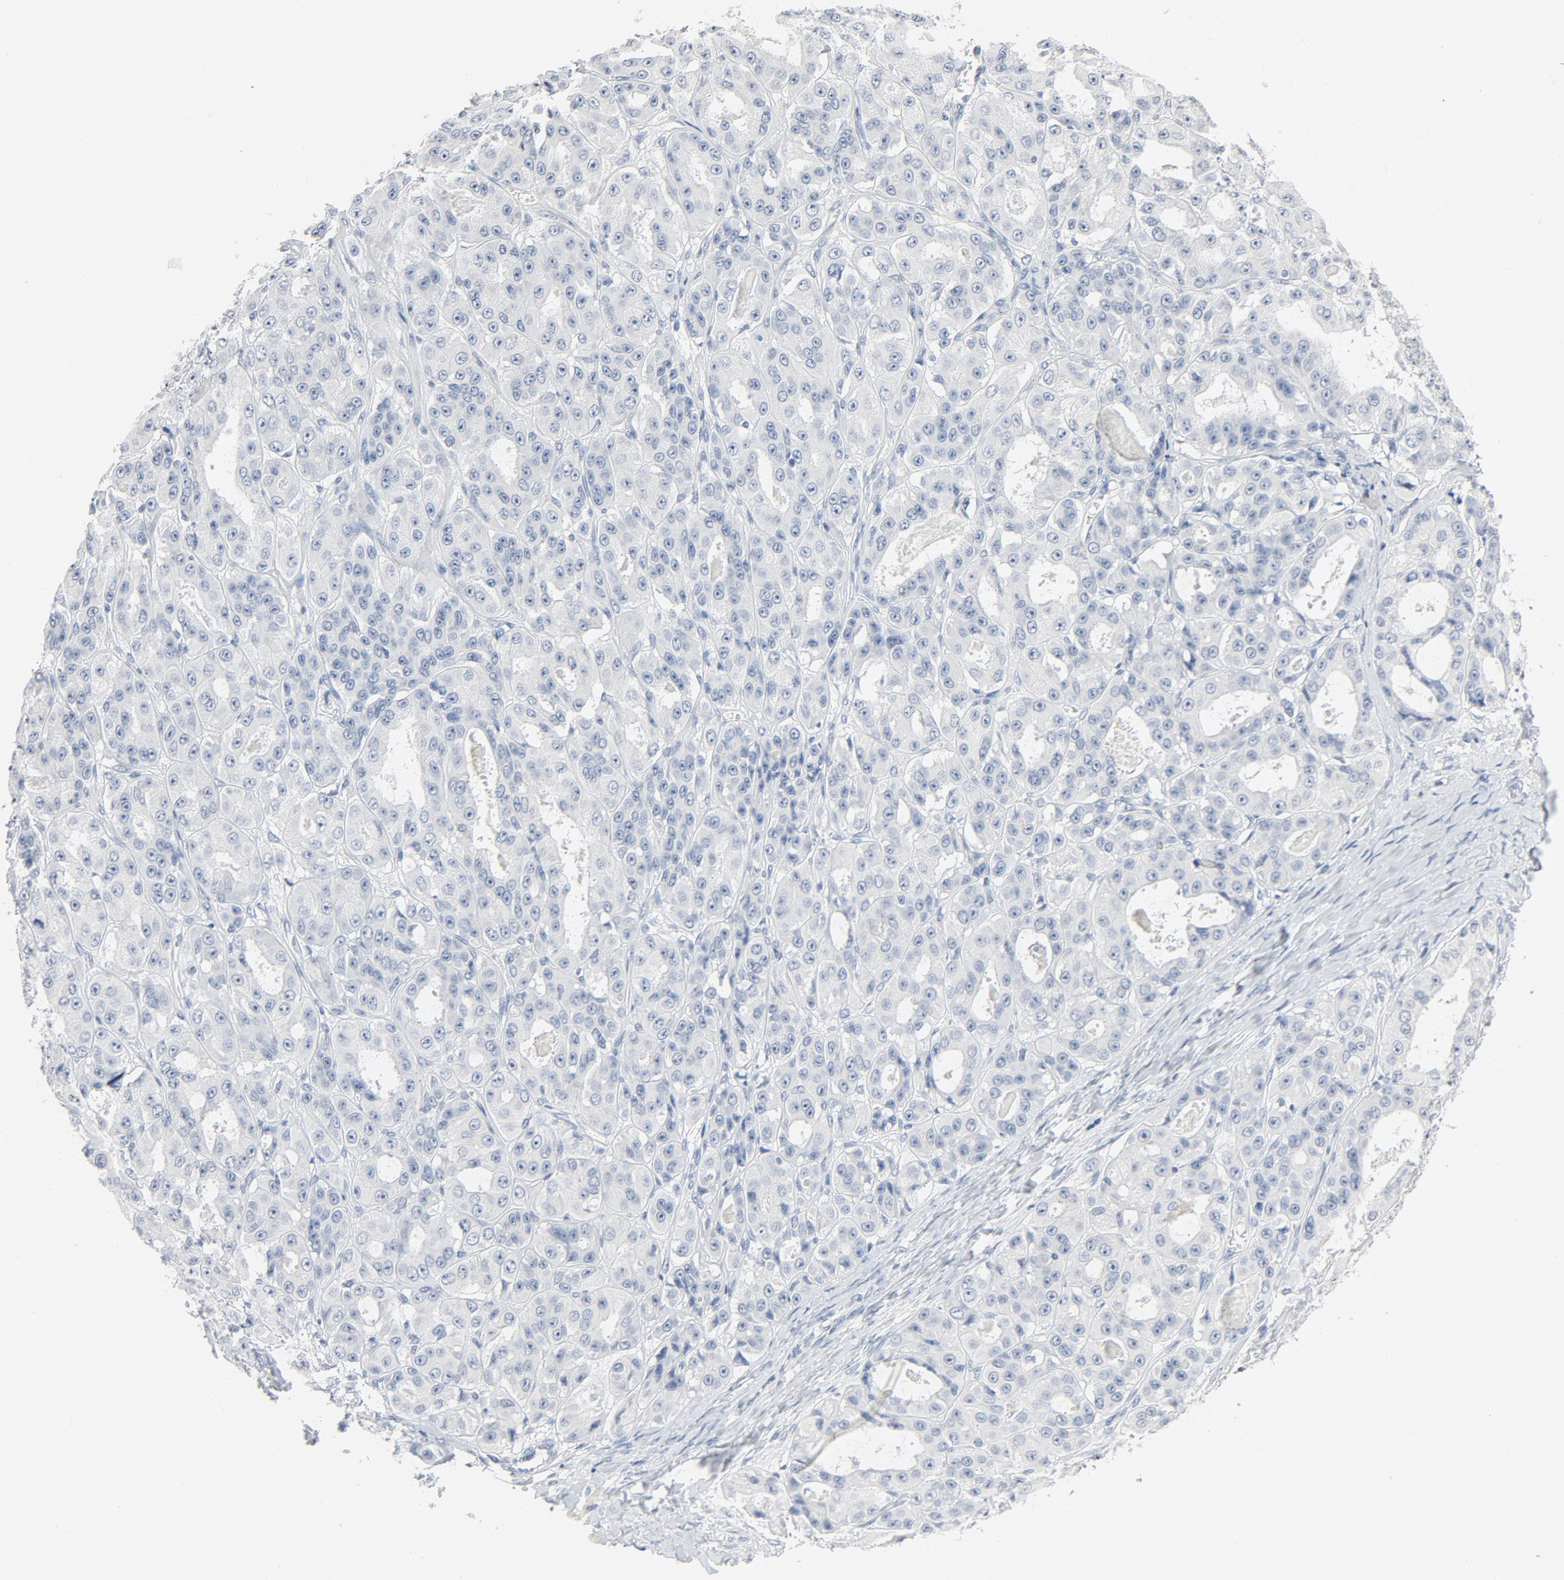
{"staining": {"intensity": "negative", "quantity": "none", "location": "none"}, "tissue": "ovarian cancer", "cell_type": "Tumor cells", "image_type": "cancer", "snomed": [{"axis": "morphology", "description": "Carcinoma, endometroid"}, {"axis": "topography", "description": "Ovary"}], "caption": "IHC micrograph of neoplastic tissue: ovarian cancer (endometroid carcinoma) stained with DAB demonstrates no significant protein expression in tumor cells.", "gene": "ZCCHC13", "patient": {"sex": "female", "age": 61}}